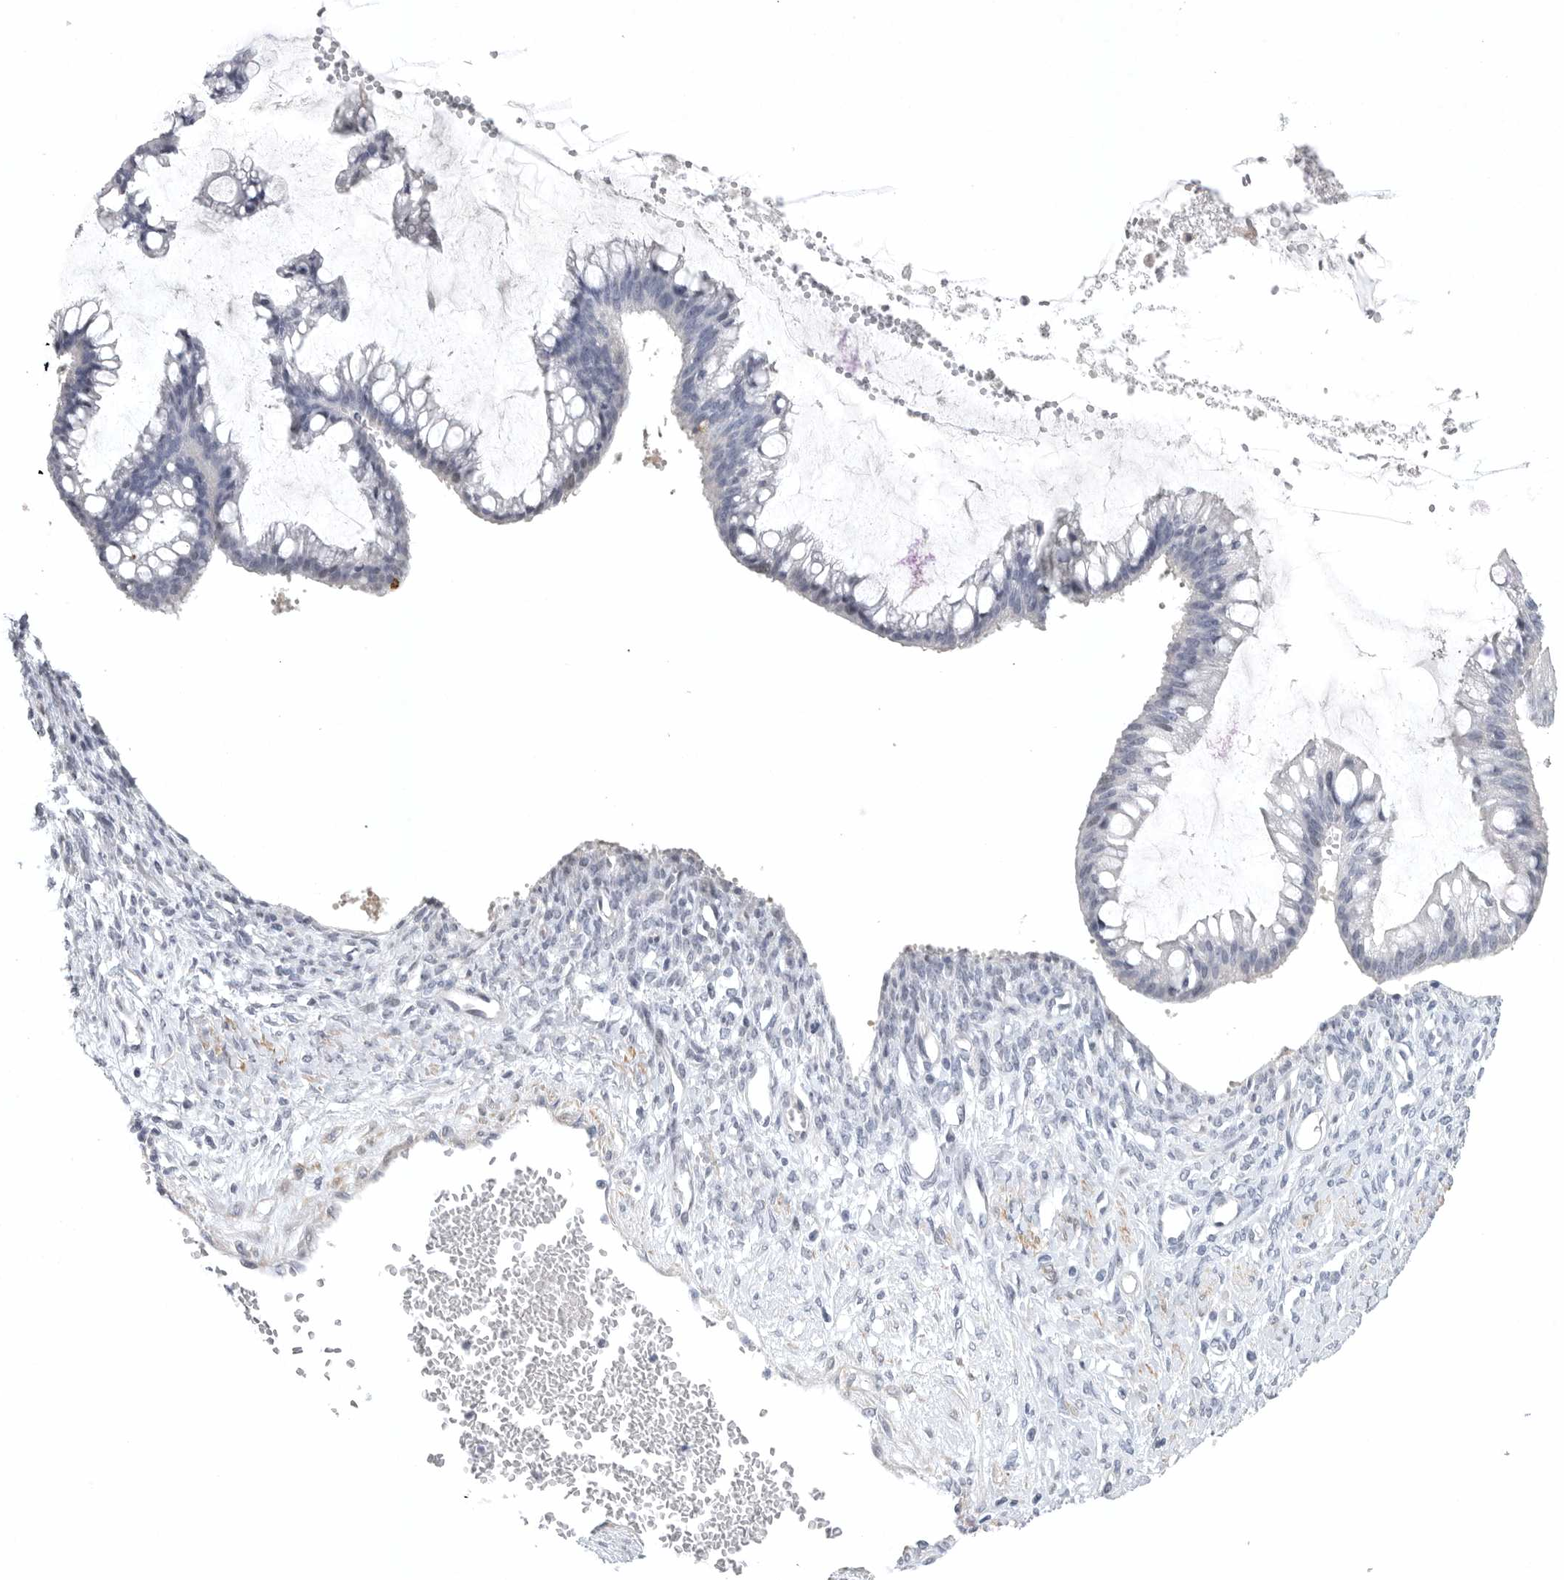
{"staining": {"intensity": "negative", "quantity": "none", "location": "none"}, "tissue": "ovarian cancer", "cell_type": "Tumor cells", "image_type": "cancer", "snomed": [{"axis": "morphology", "description": "Cystadenocarcinoma, mucinous, NOS"}, {"axis": "topography", "description": "Ovary"}], "caption": "Immunohistochemistry (IHC) of ovarian cancer shows no positivity in tumor cells.", "gene": "TNR", "patient": {"sex": "female", "age": 73}}